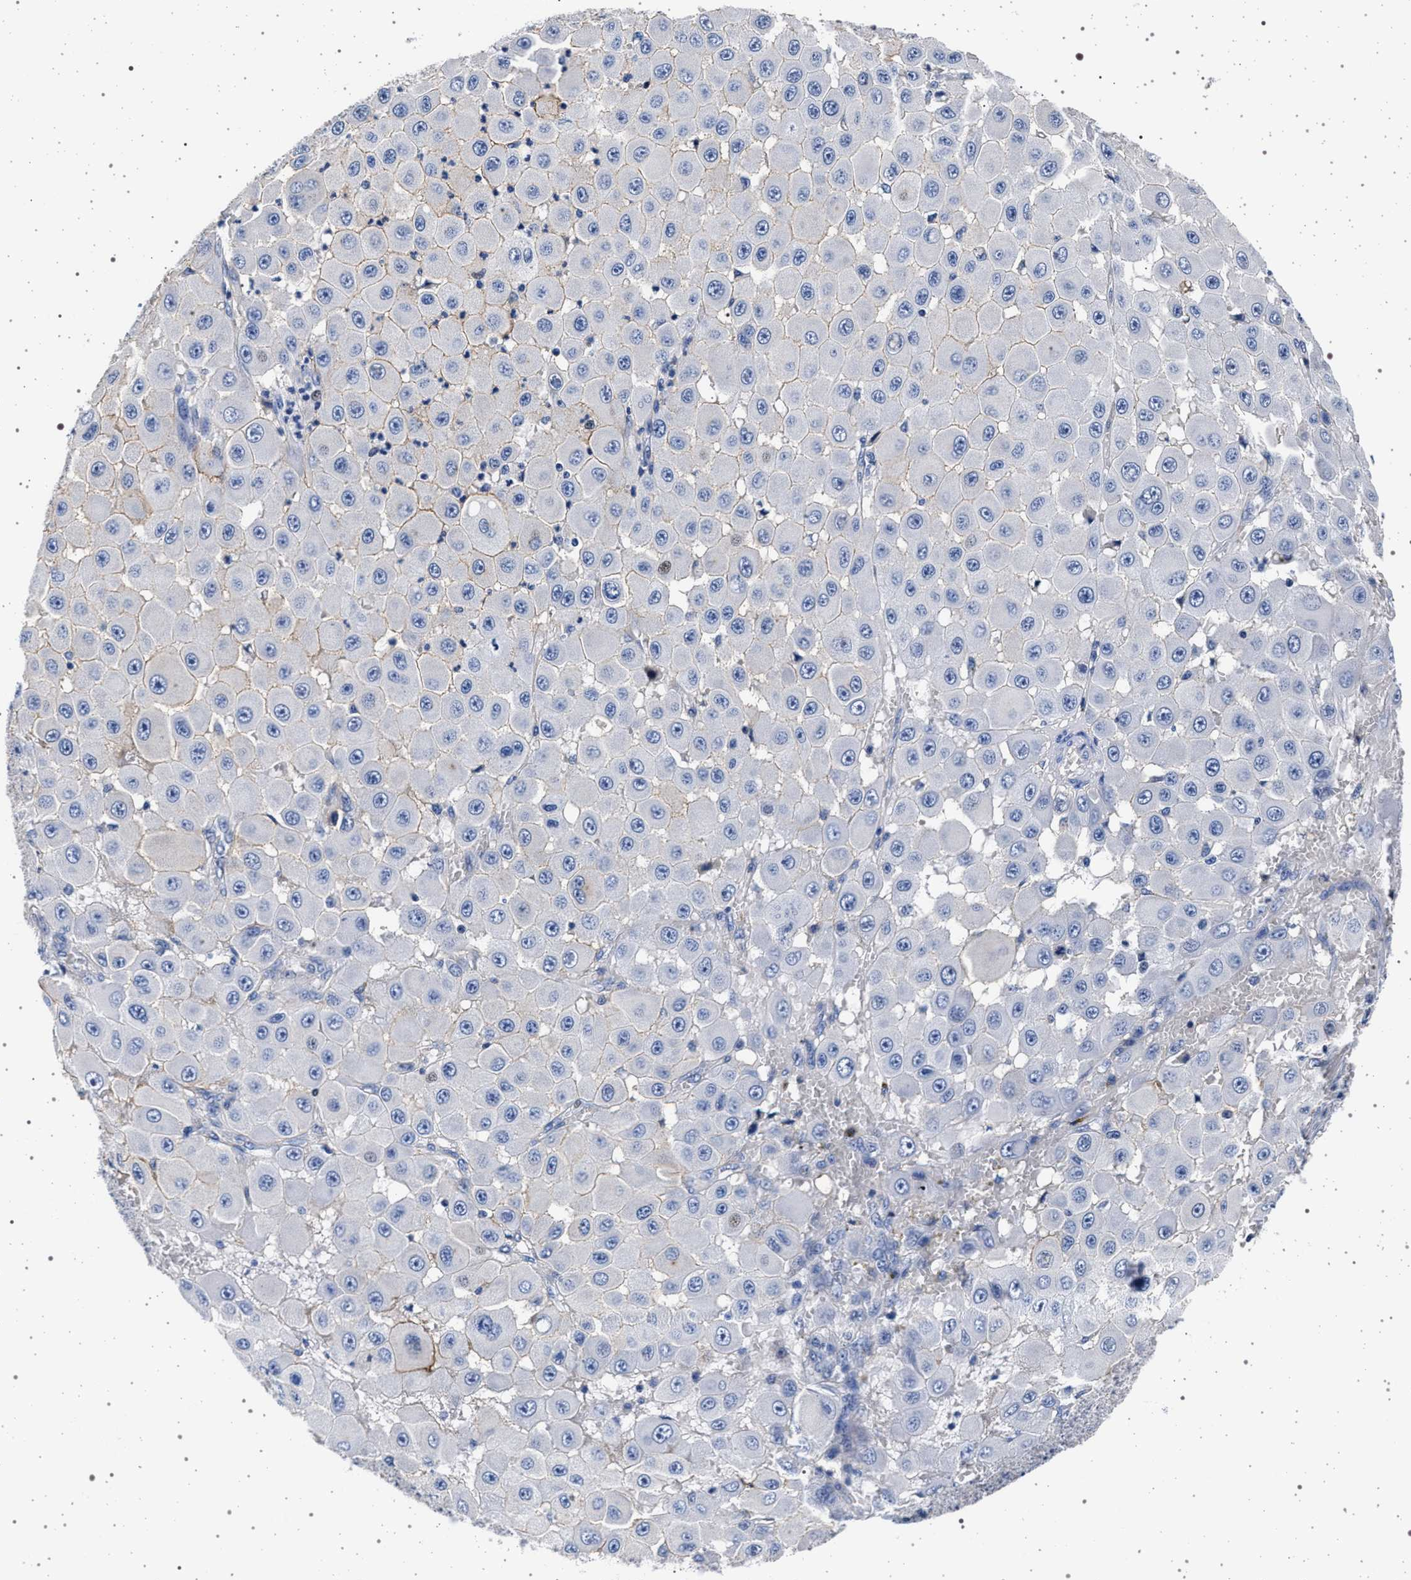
{"staining": {"intensity": "negative", "quantity": "none", "location": "none"}, "tissue": "melanoma", "cell_type": "Tumor cells", "image_type": "cancer", "snomed": [{"axis": "morphology", "description": "Malignant melanoma, NOS"}, {"axis": "topography", "description": "Skin"}], "caption": "High magnification brightfield microscopy of melanoma stained with DAB (3,3'-diaminobenzidine) (brown) and counterstained with hematoxylin (blue): tumor cells show no significant staining. (DAB (3,3'-diaminobenzidine) immunohistochemistry (IHC) visualized using brightfield microscopy, high magnification).", "gene": "SLC9A1", "patient": {"sex": "female", "age": 81}}